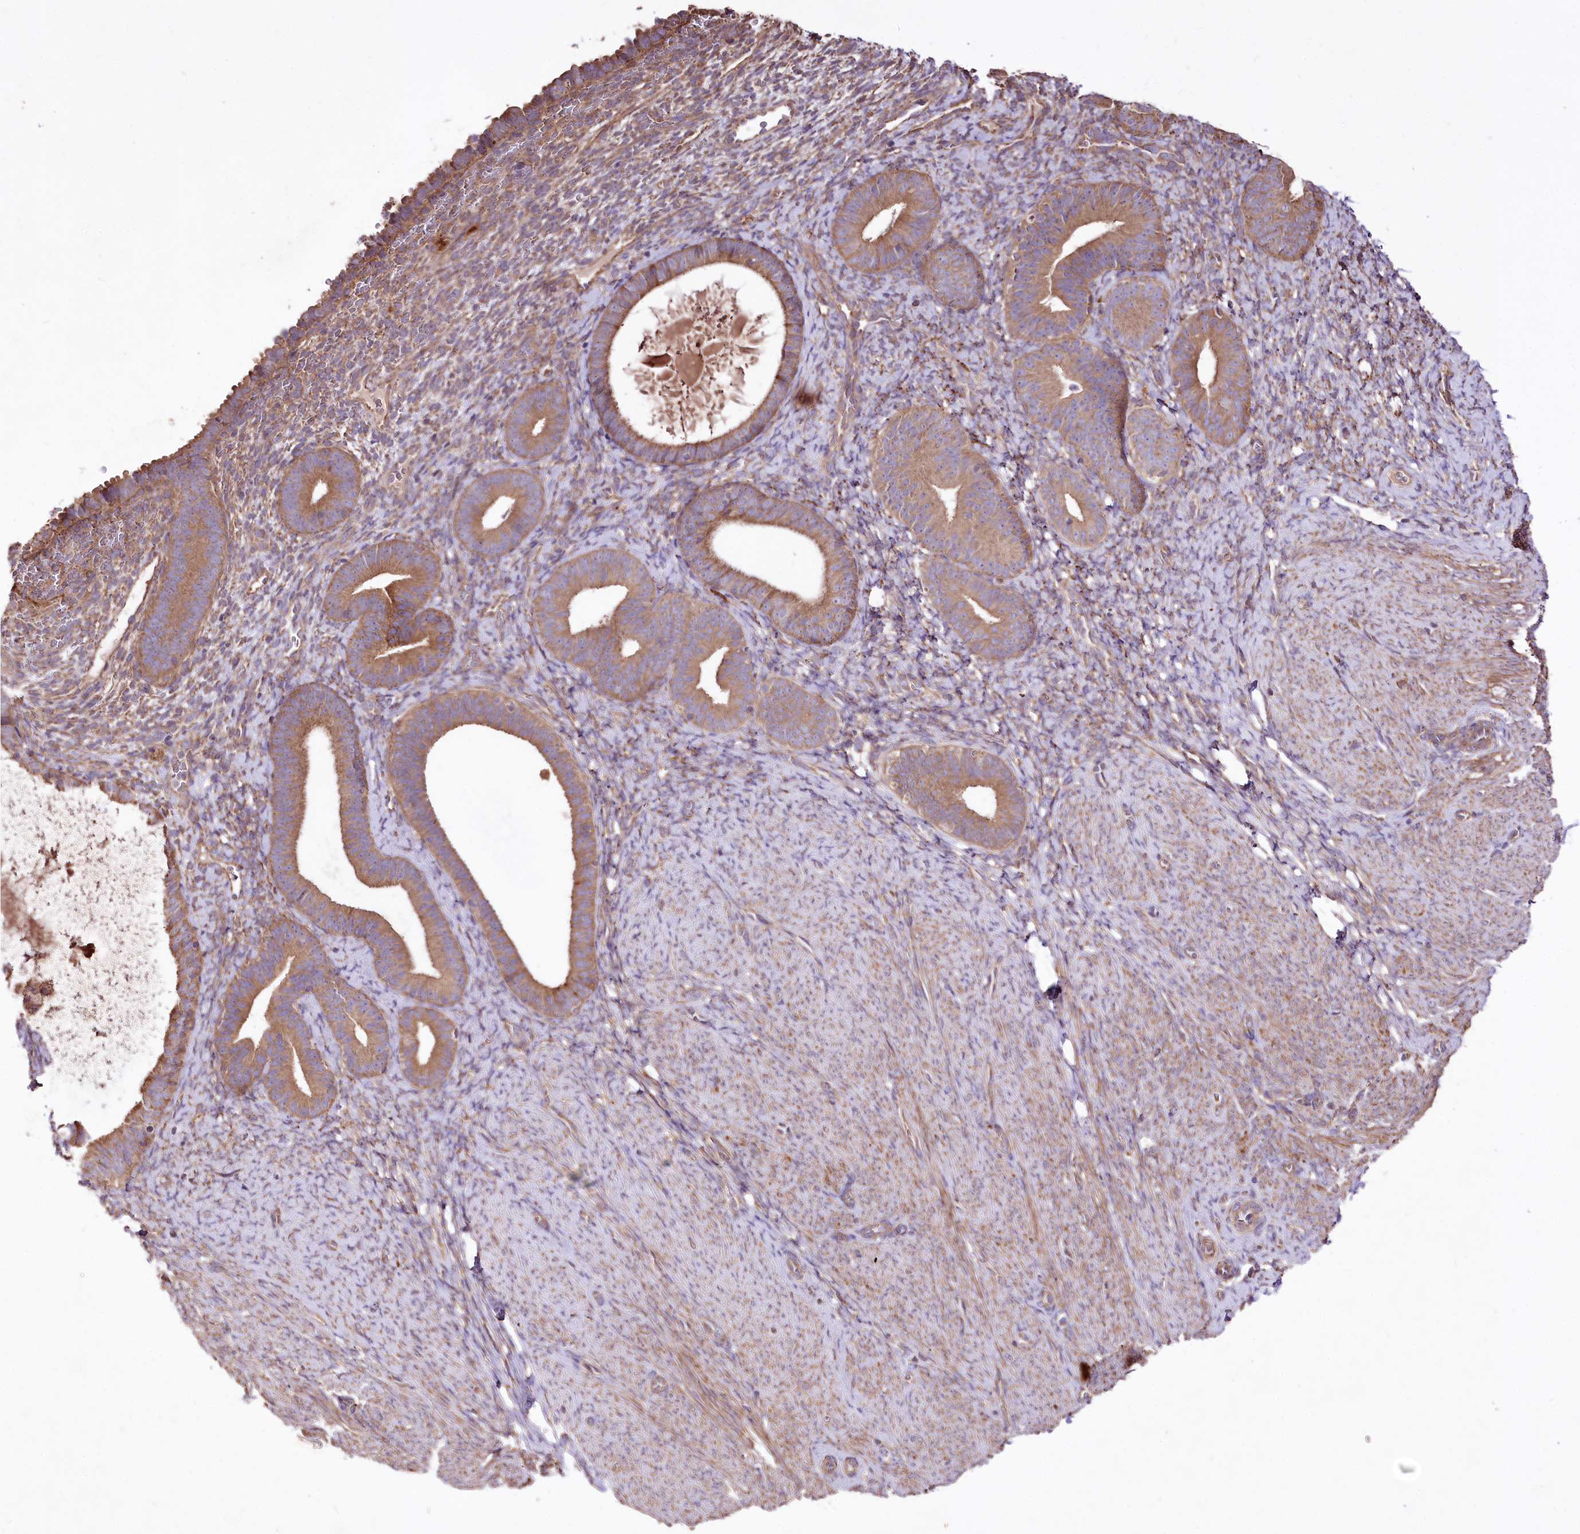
{"staining": {"intensity": "moderate", "quantity": "<25%", "location": "cytoplasmic/membranous"}, "tissue": "endometrium", "cell_type": "Cells in endometrial stroma", "image_type": "normal", "snomed": [{"axis": "morphology", "description": "Normal tissue, NOS"}, {"axis": "topography", "description": "Endometrium"}], "caption": "Endometrium stained with immunohistochemistry demonstrates moderate cytoplasmic/membranous staining in about <25% of cells in endometrial stroma. Ihc stains the protein in brown and the nuclei are stained blue.", "gene": "WWC1", "patient": {"sex": "female", "age": 65}}